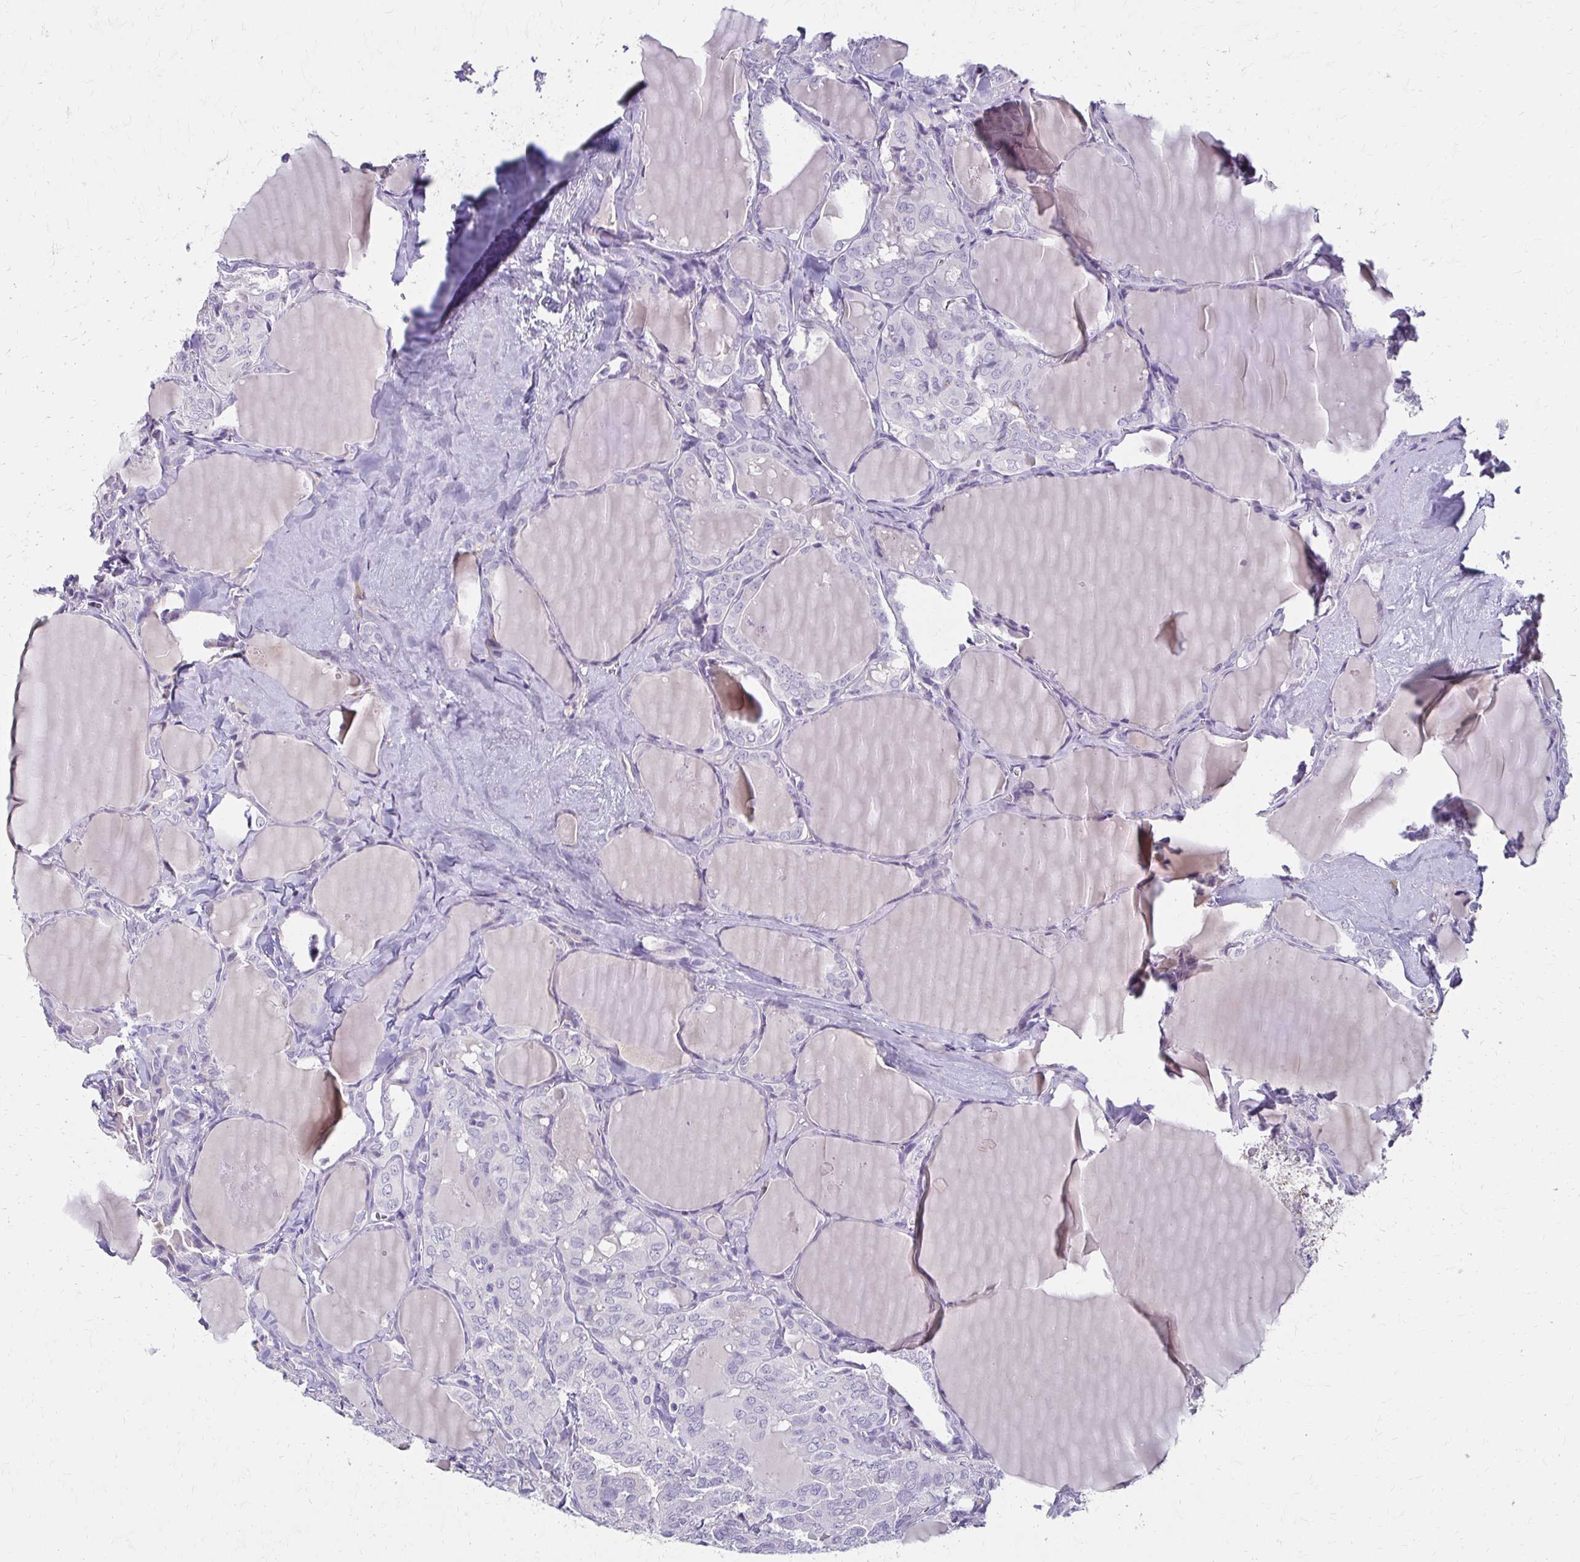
{"staining": {"intensity": "negative", "quantity": "none", "location": "none"}, "tissue": "thyroid cancer", "cell_type": "Tumor cells", "image_type": "cancer", "snomed": [{"axis": "morphology", "description": "Papillary adenocarcinoma, NOS"}, {"axis": "topography", "description": "Thyroid gland"}], "caption": "There is no significant positivity in tumor cells of thyroid cancer.", "gene": "BBS12", "patient": {"sex": "male", "age": 30}}